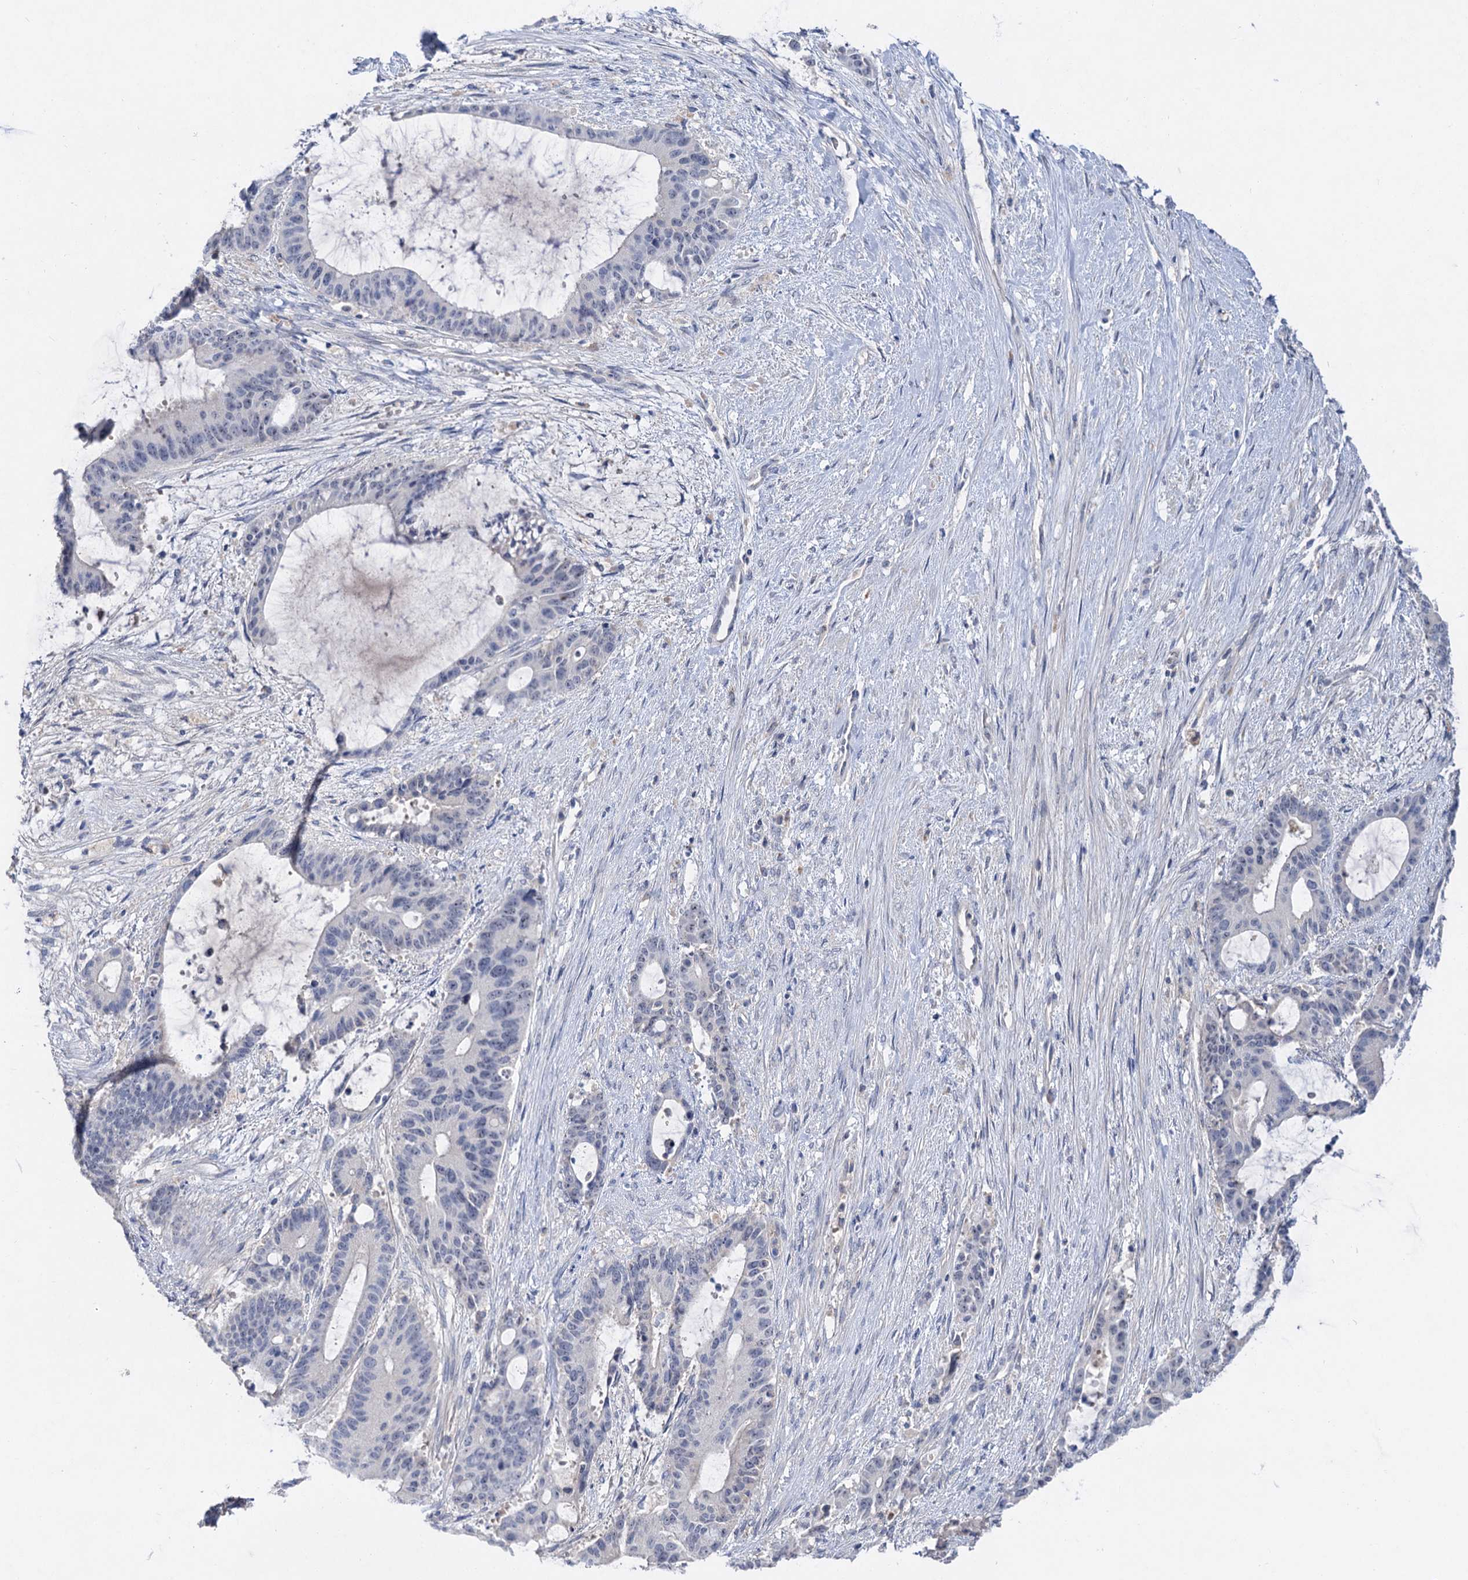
{"staining": {"intensity": "negative", "quantity": "none", "location": "none"}, "tissue": "liver cancer", "cell_type": "Tumor cells", "image_type": "cancer", "snomed": [{"axis": "morphology", "description": "Normal tissue, NOS"}, {"axis": "morphology", "description": "Cholangiocarcinoma"}, {"axis": "topography", "description": "Liver"}, {"axis": "topography", "description": "Peripheral nerve tissue"}], "caption": "Protein analysis of liver cancer exhibits no significant staining in tumor cells. The staining was performed using DAB to visualize the protein expression in brown, while the nuclei were stained in blue with hematoxylin (Magnification: 20x).", "gene": "ATP4A", "patient": {"sex": "female", "age": 73}}